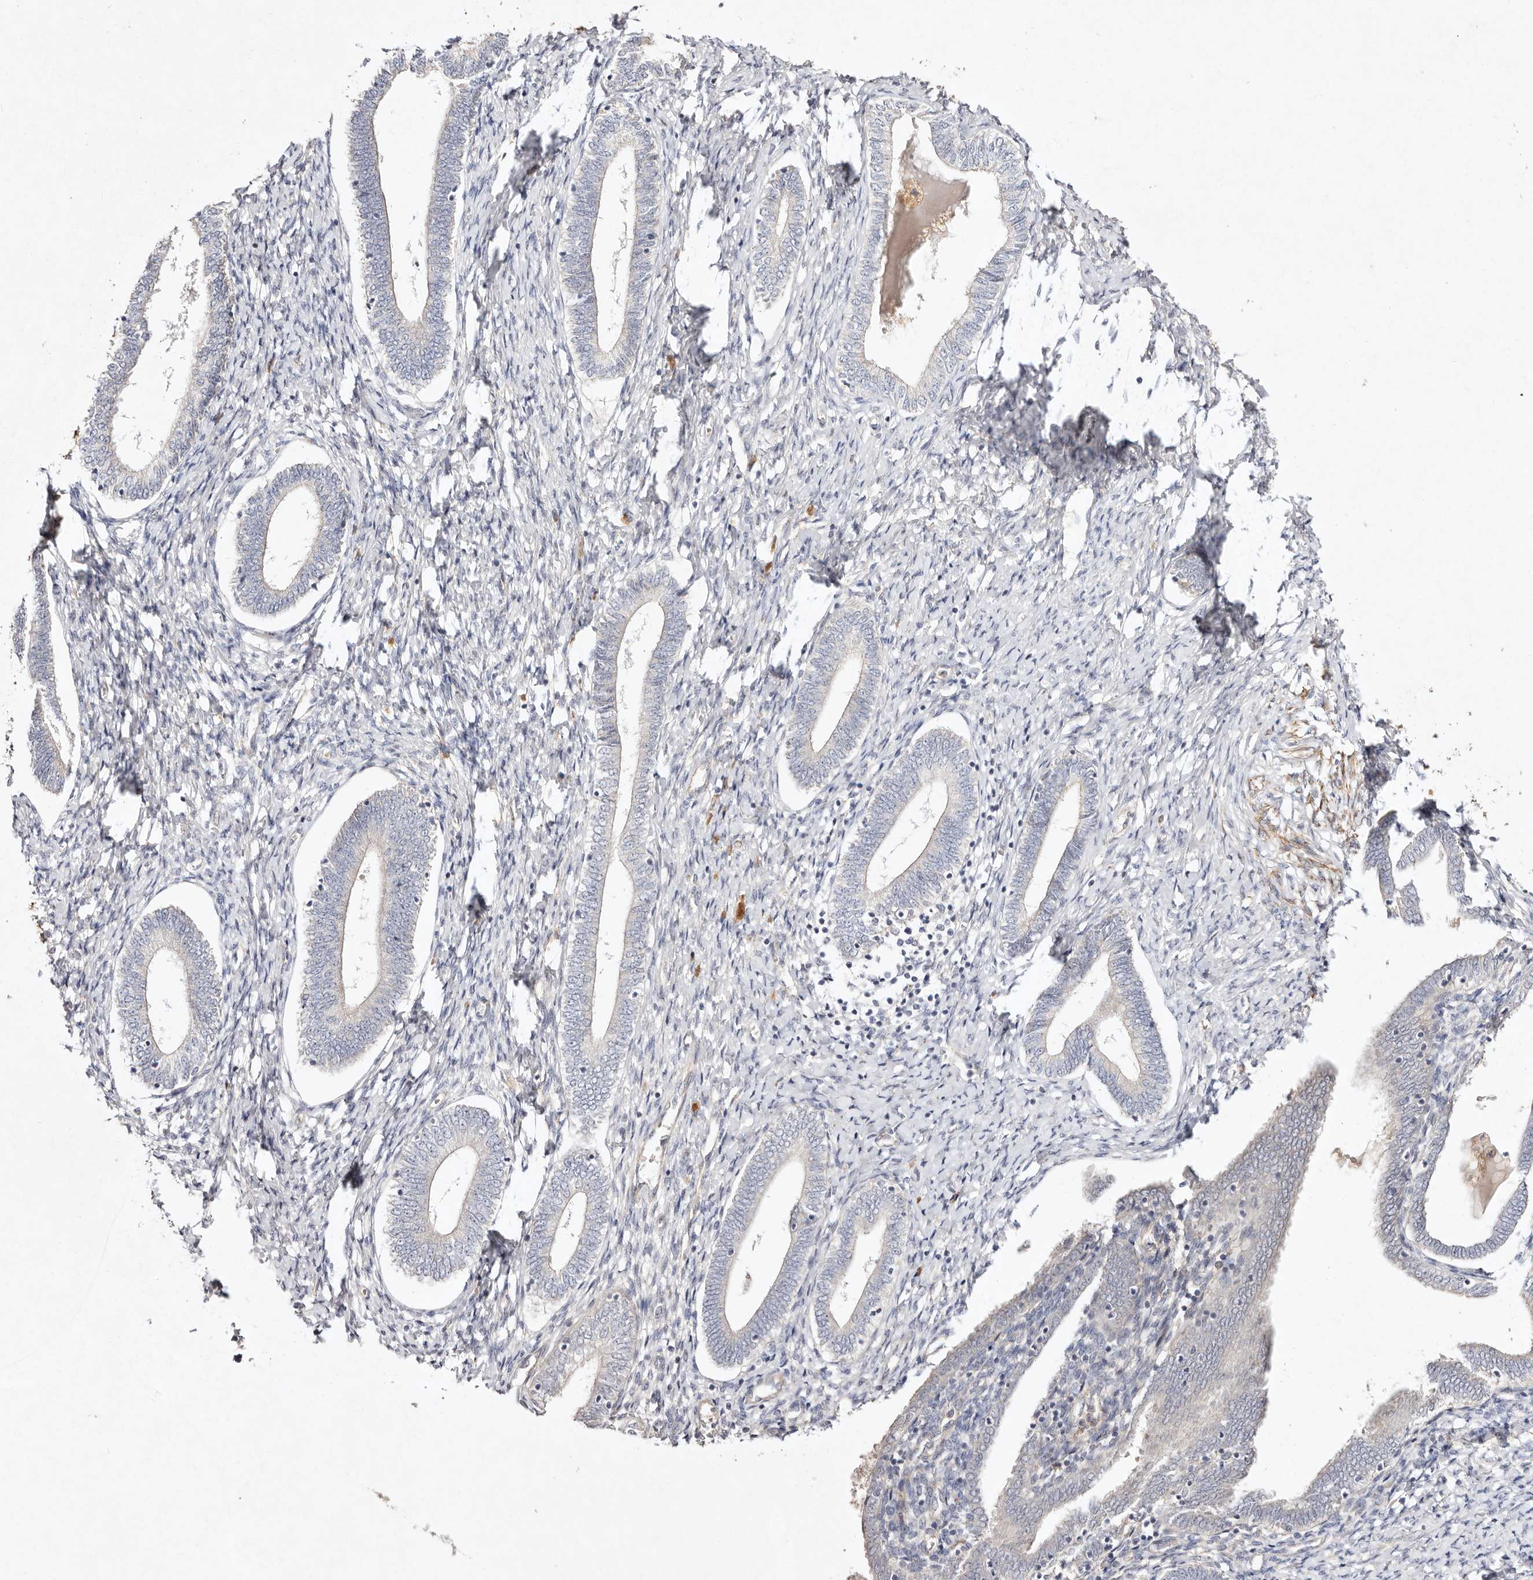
{"staining": {"intensity": "negative", "quantity": "none", "location": "none"}, "tissue": "endometrium", "cell_type": "Cells in endometrial stroma", "image_type": "normal", "snomed": [{"axis": "morphology", "description": "Normal tissue, NOS"}, {"axis": "topography", "description": "Endometrium"}], "caption": "The IHC histopathology image has no significant expression in cells in endometrial stroma of endometrium. (Brightfield microscopy of DAB IHC at high magnification).", "gene": "MTMR11", "patient": {"sex": "female", "age": 72}}